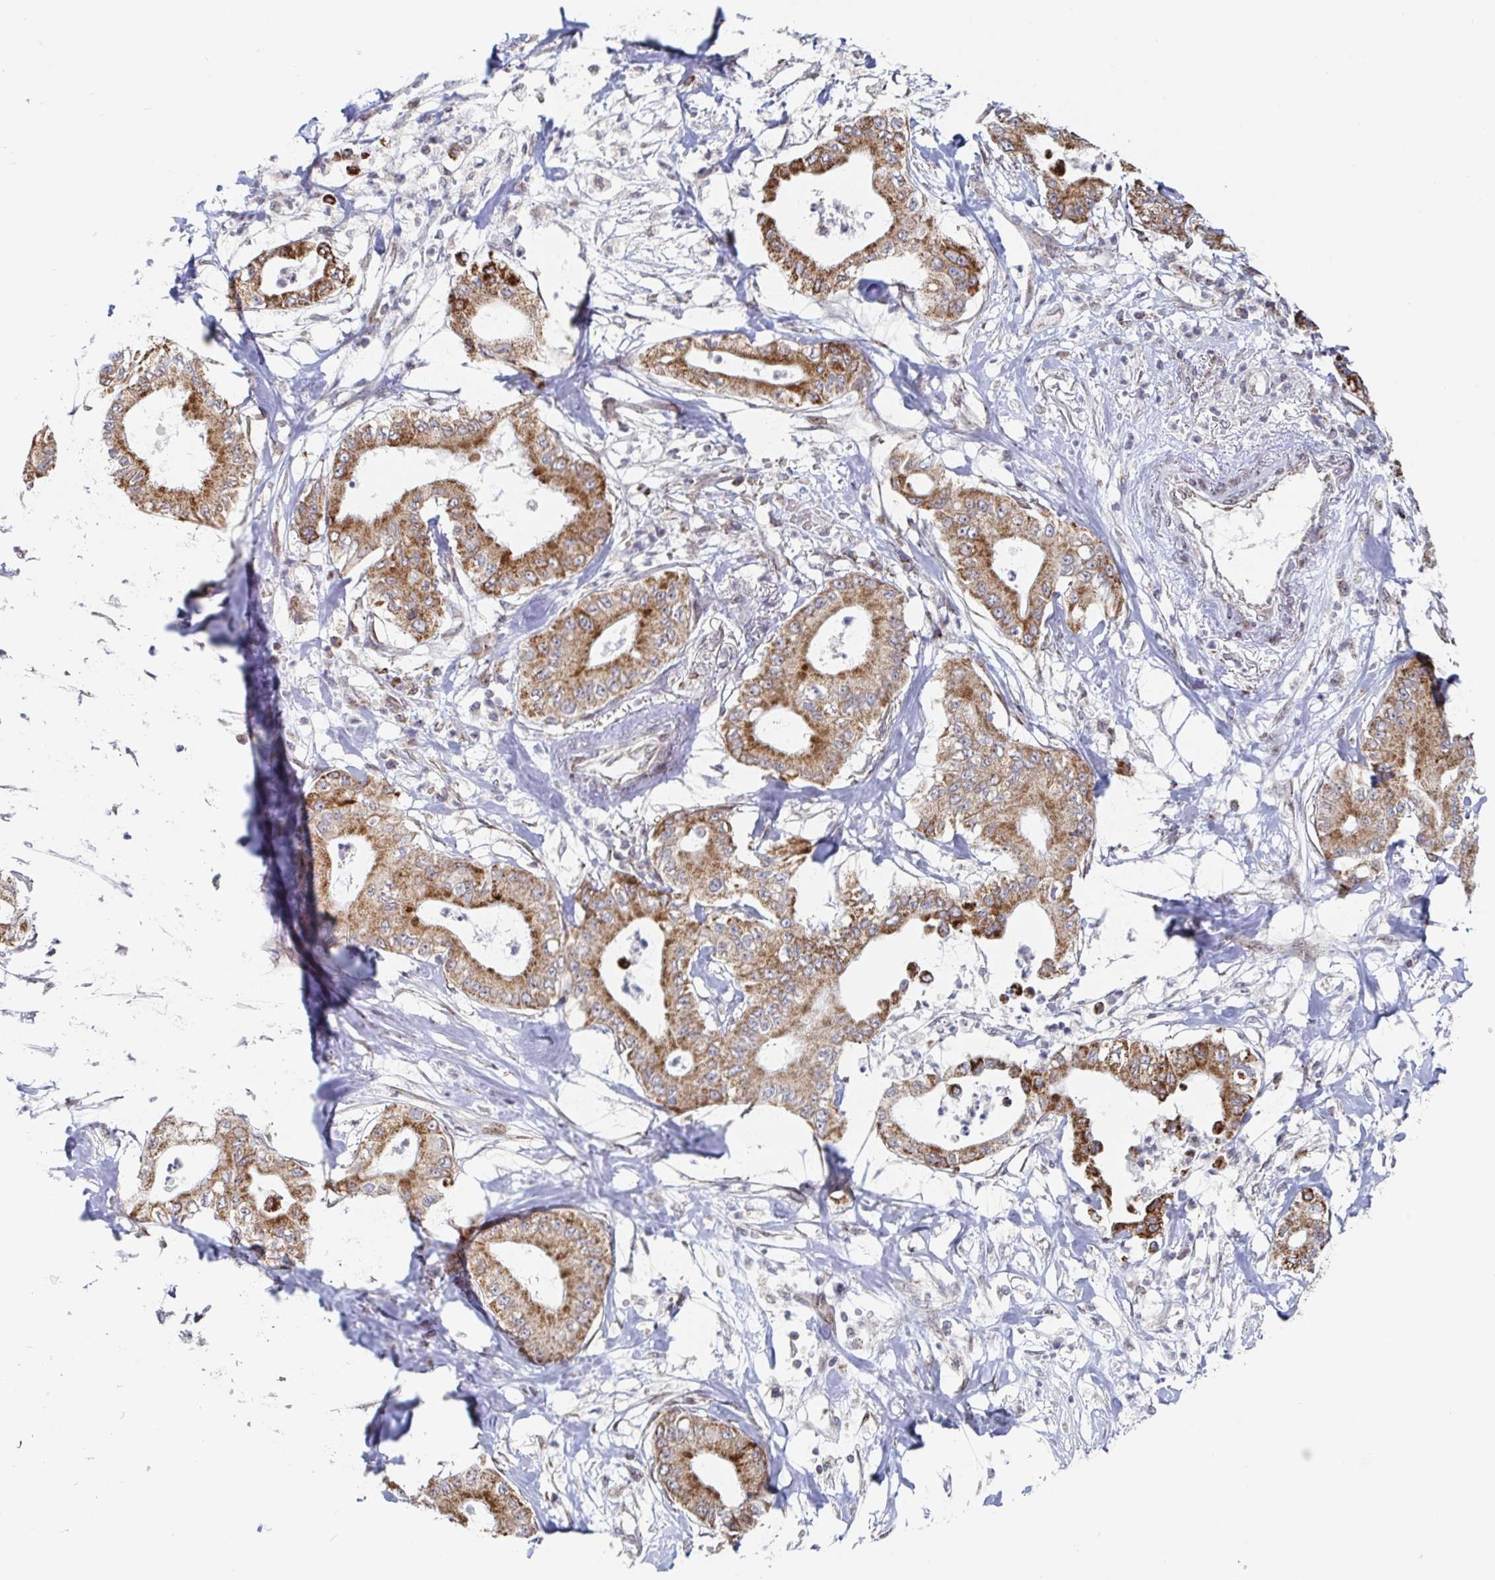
{"staining": {"intensity": "strong", "quantity": ">75%", "location": "cytoplasmic/membranous"}, "tissue": "pancreatic cancer", "cell_type": "Tumor cells", "image_type": "cancer", "snomed": [{"axis": "morphology", "description": "Adenocarcinoma, NOS"}, {"axis": "topography", "description": "Pancreas"}], "caption": "IHC image of neoplastic tissue: human pancreatic cancer (adenocarcinoma) stained using immunohistochemistry shows high levels of strong protein expression localized specifically in the cytoplasmic/membranous of tumor cells, appearing as a cytoplasmic/membranous brown color.", "gene": "STARD8", "patient": {"sex": "male", "age": 71}}